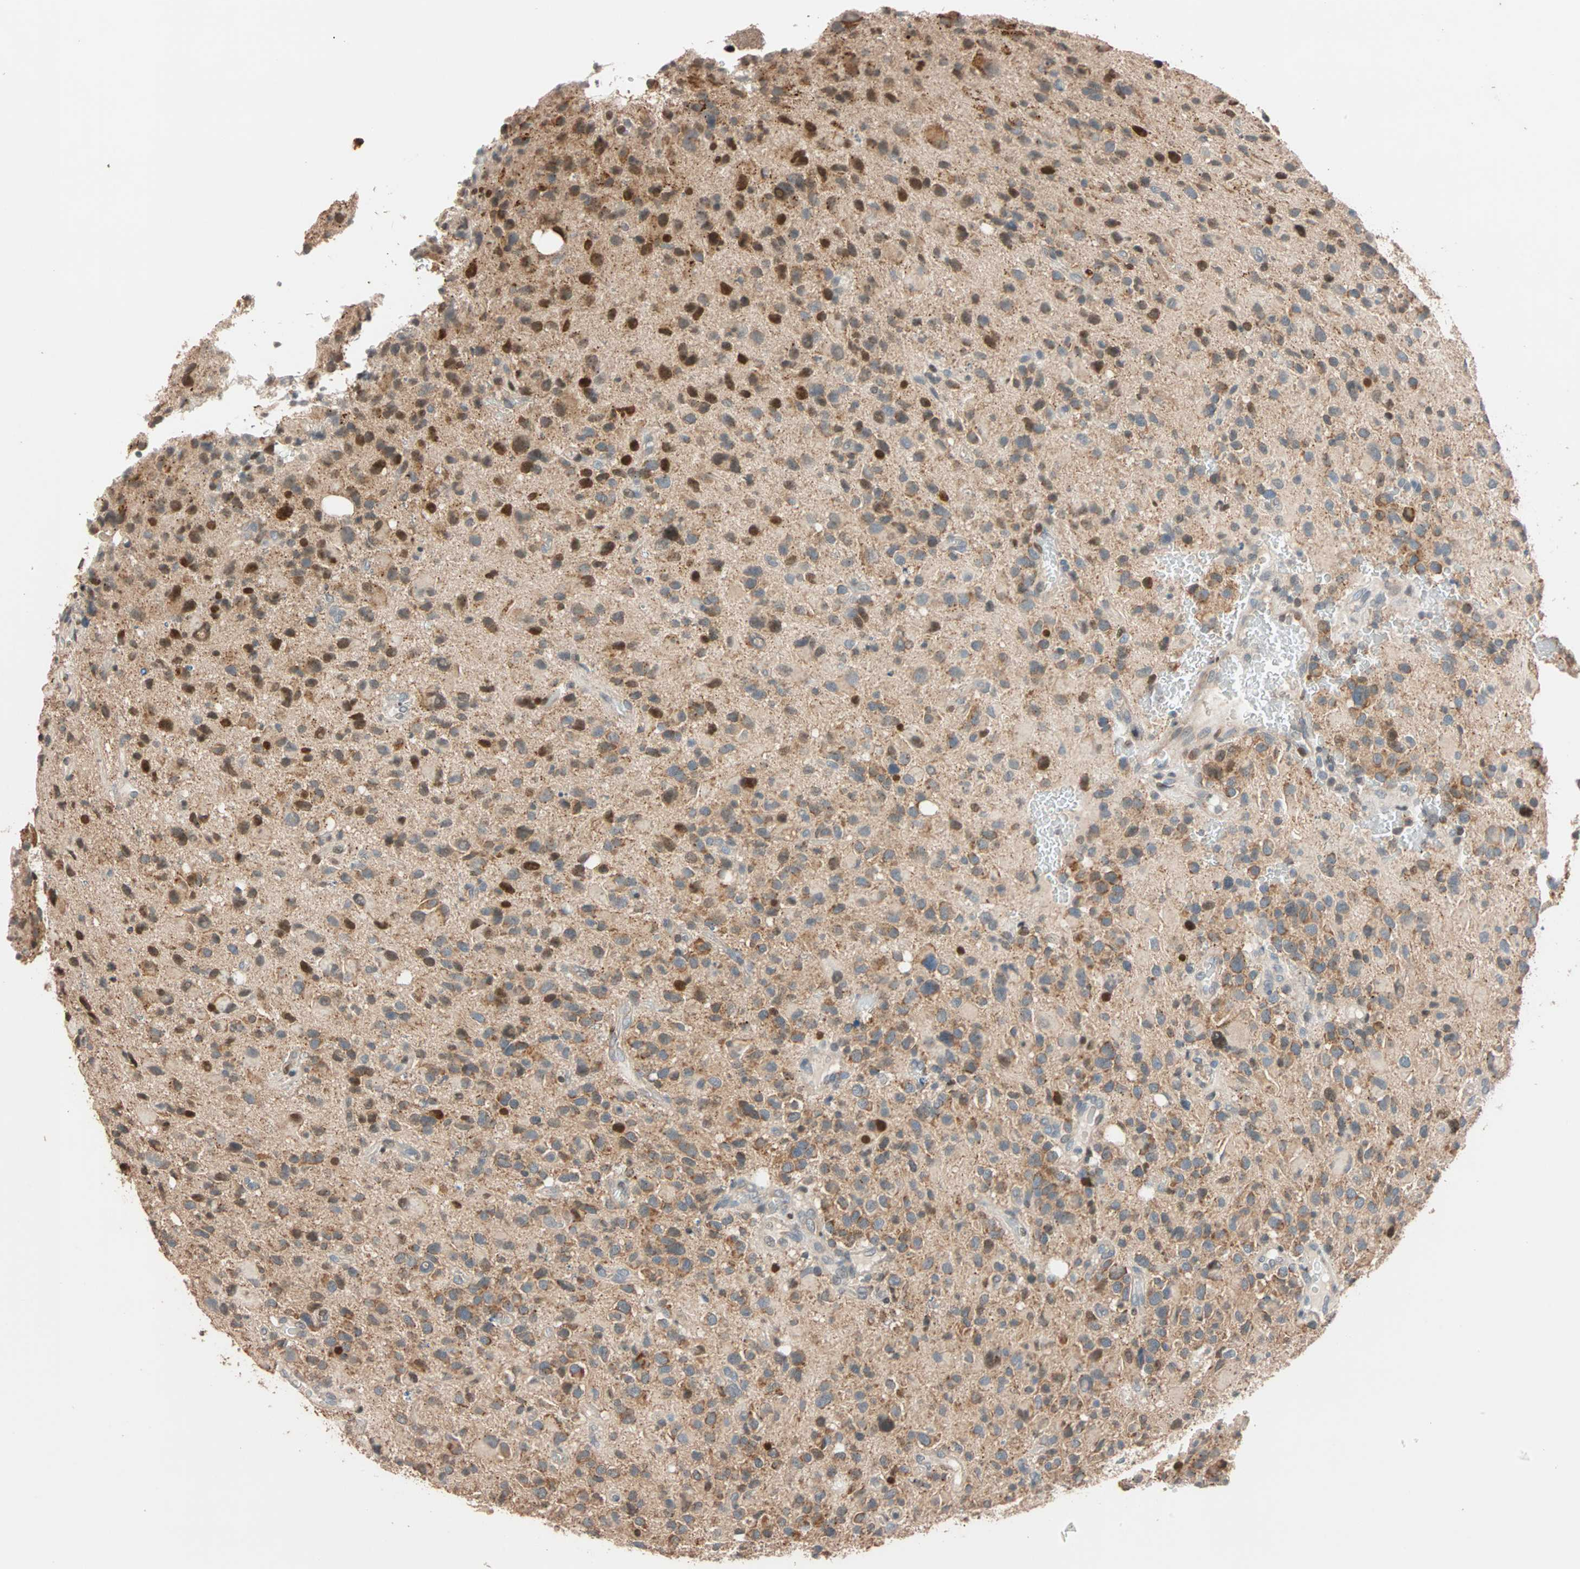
{"staining": {"intensity": "strong", "quantity": ">75%", "location": "cytoplasmic/membranous,nuclear"}, "tissue": "glioma", "cell_type": "Tumor cells", "image_type": "cancer", "snomed": [{"axis": "morphology", "description": "Glioma, malignant, High grade"}, {"axis": "topography", "description": "Brain"}], "caption": "The immunohistochemical stain shows strong cytoplasmic/membranous and nuclear expression in tumor cells of high-grade glioma (malignant) tissue. (Brightfield microscopy of DAB IHC at high magnification).", "gene": "HECW1", "patient": {"sex": "male", "age": 48}}